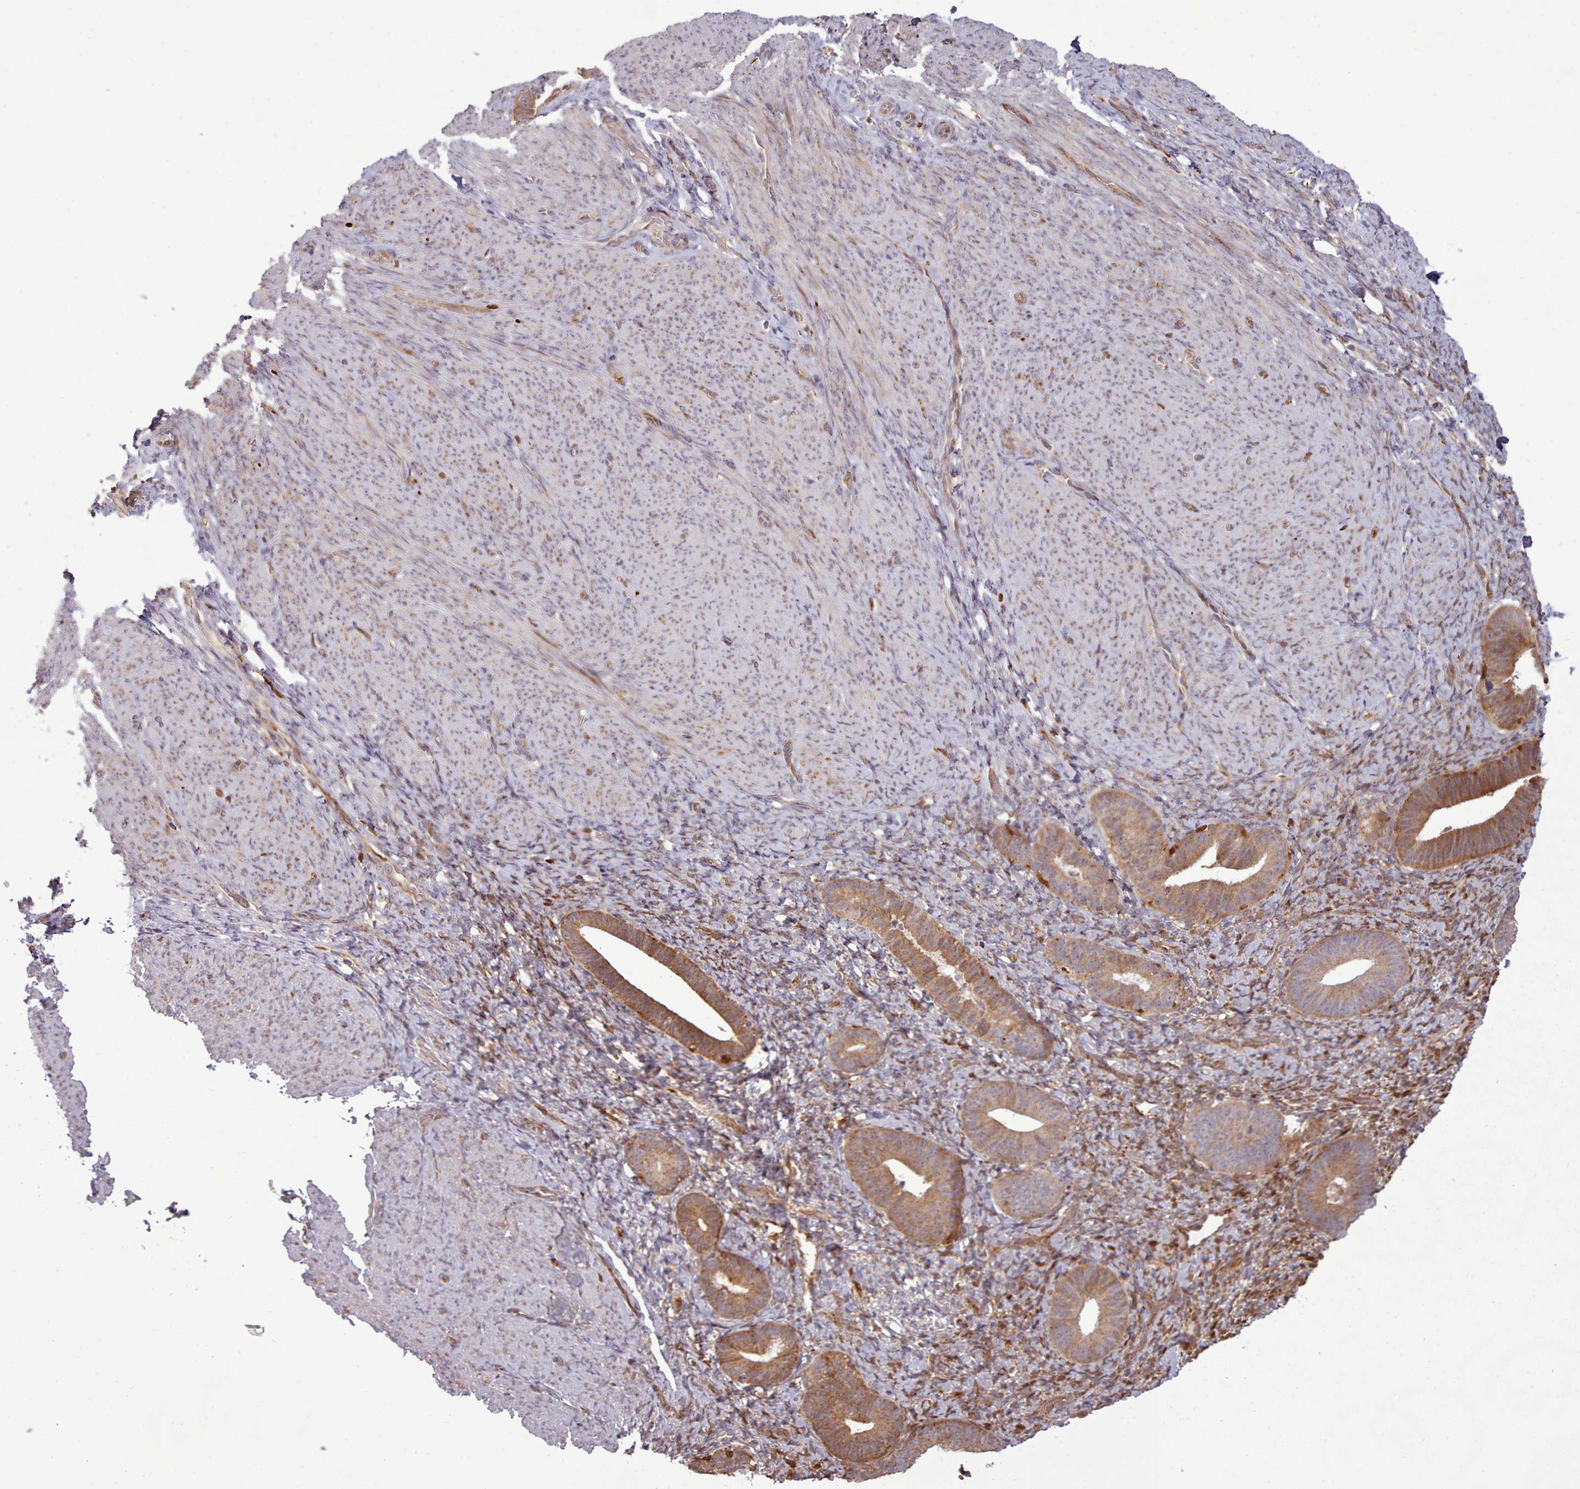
{"staining": {"intensity": "moderate", "quantity": "25%-75%", "location": "cytoplasmic/membranous,nuclear"}, "tissue": "endometrium", "cell_type": "Cells in endometrial stroma", "image_type": "normal", "snomed": [{"axis": "morphology", "description": "Normal tissue, NOS"}, {"axis": "topography", "description": "Endometrium"}], "caption": "Immunohistochemical staining of normal endometrium reveals 25%-75% levels of moderate cytoplasmic/membranous,nuclear protein expression in approximately 25%-75% of cells in endometrial stroma.", "gene": "LGALS9B", "patient": {"sex": "female", "age": 65}}